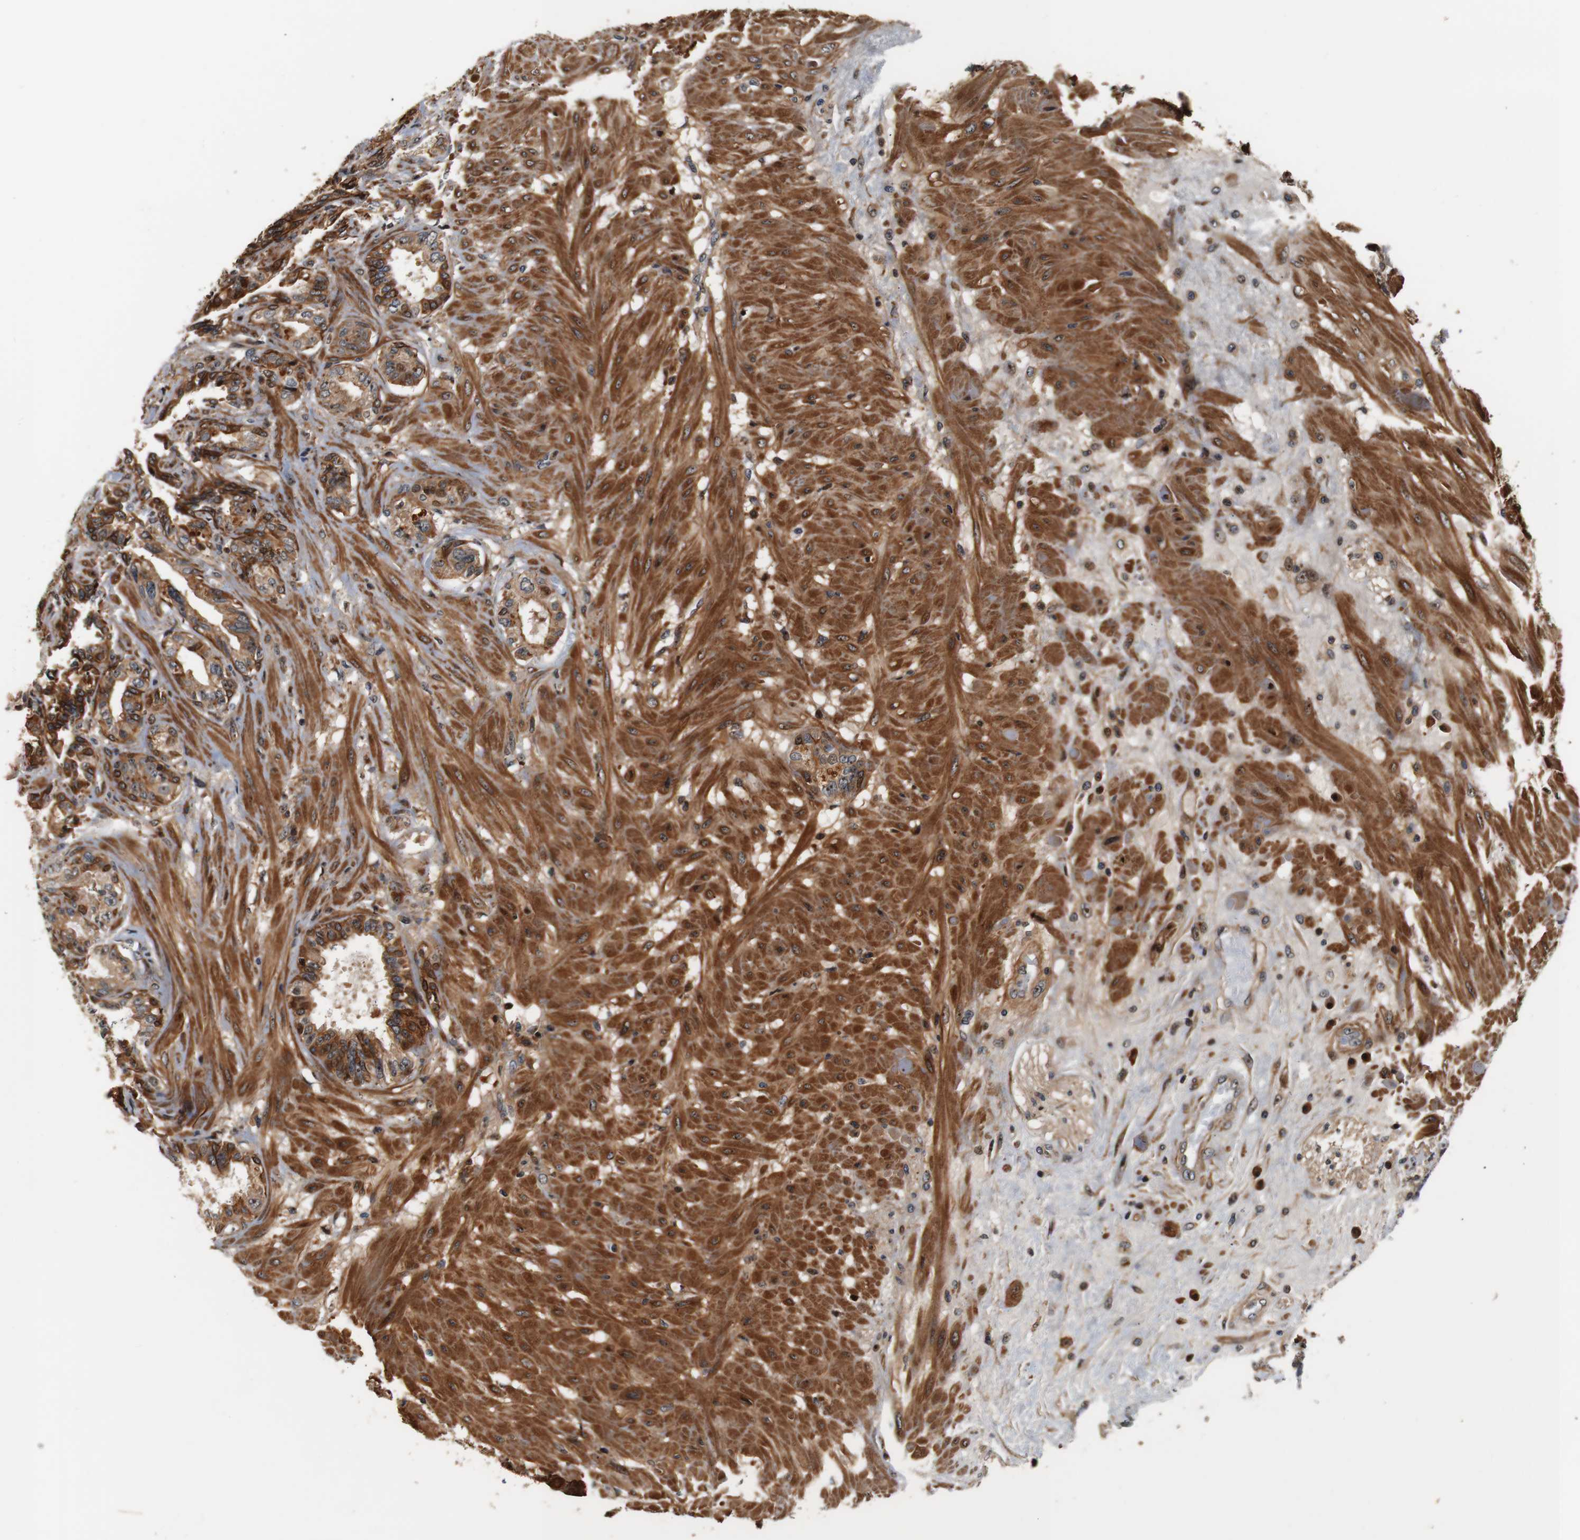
{"staining": {"intensity": "strong", "quantity": "25%-75%", "location": "cytoplasmic/membranous,nuclear"}, "tissue": "seminal vesicle", "cell_type": "Glandular cells", "image_type": "normal", "snomed": [{"axis": "morphology", "description": "Normal tissue, NOS"}, {"axis": "topography", "description": "Seminal veicle"}], "caption": "A high amount of strong cytoplasmic/membranous,nuclear expression is present in approximately 25%-75% of glandular cells in benign seminal vesicle. (Stains: DAB (3,3'-diaminobenzidine) in brown, nuclei in blue, Microscopy: brightfield microscopy at high magnification).", "gene": "LRP4", "patient": {"sex": "male", "age": 61}}